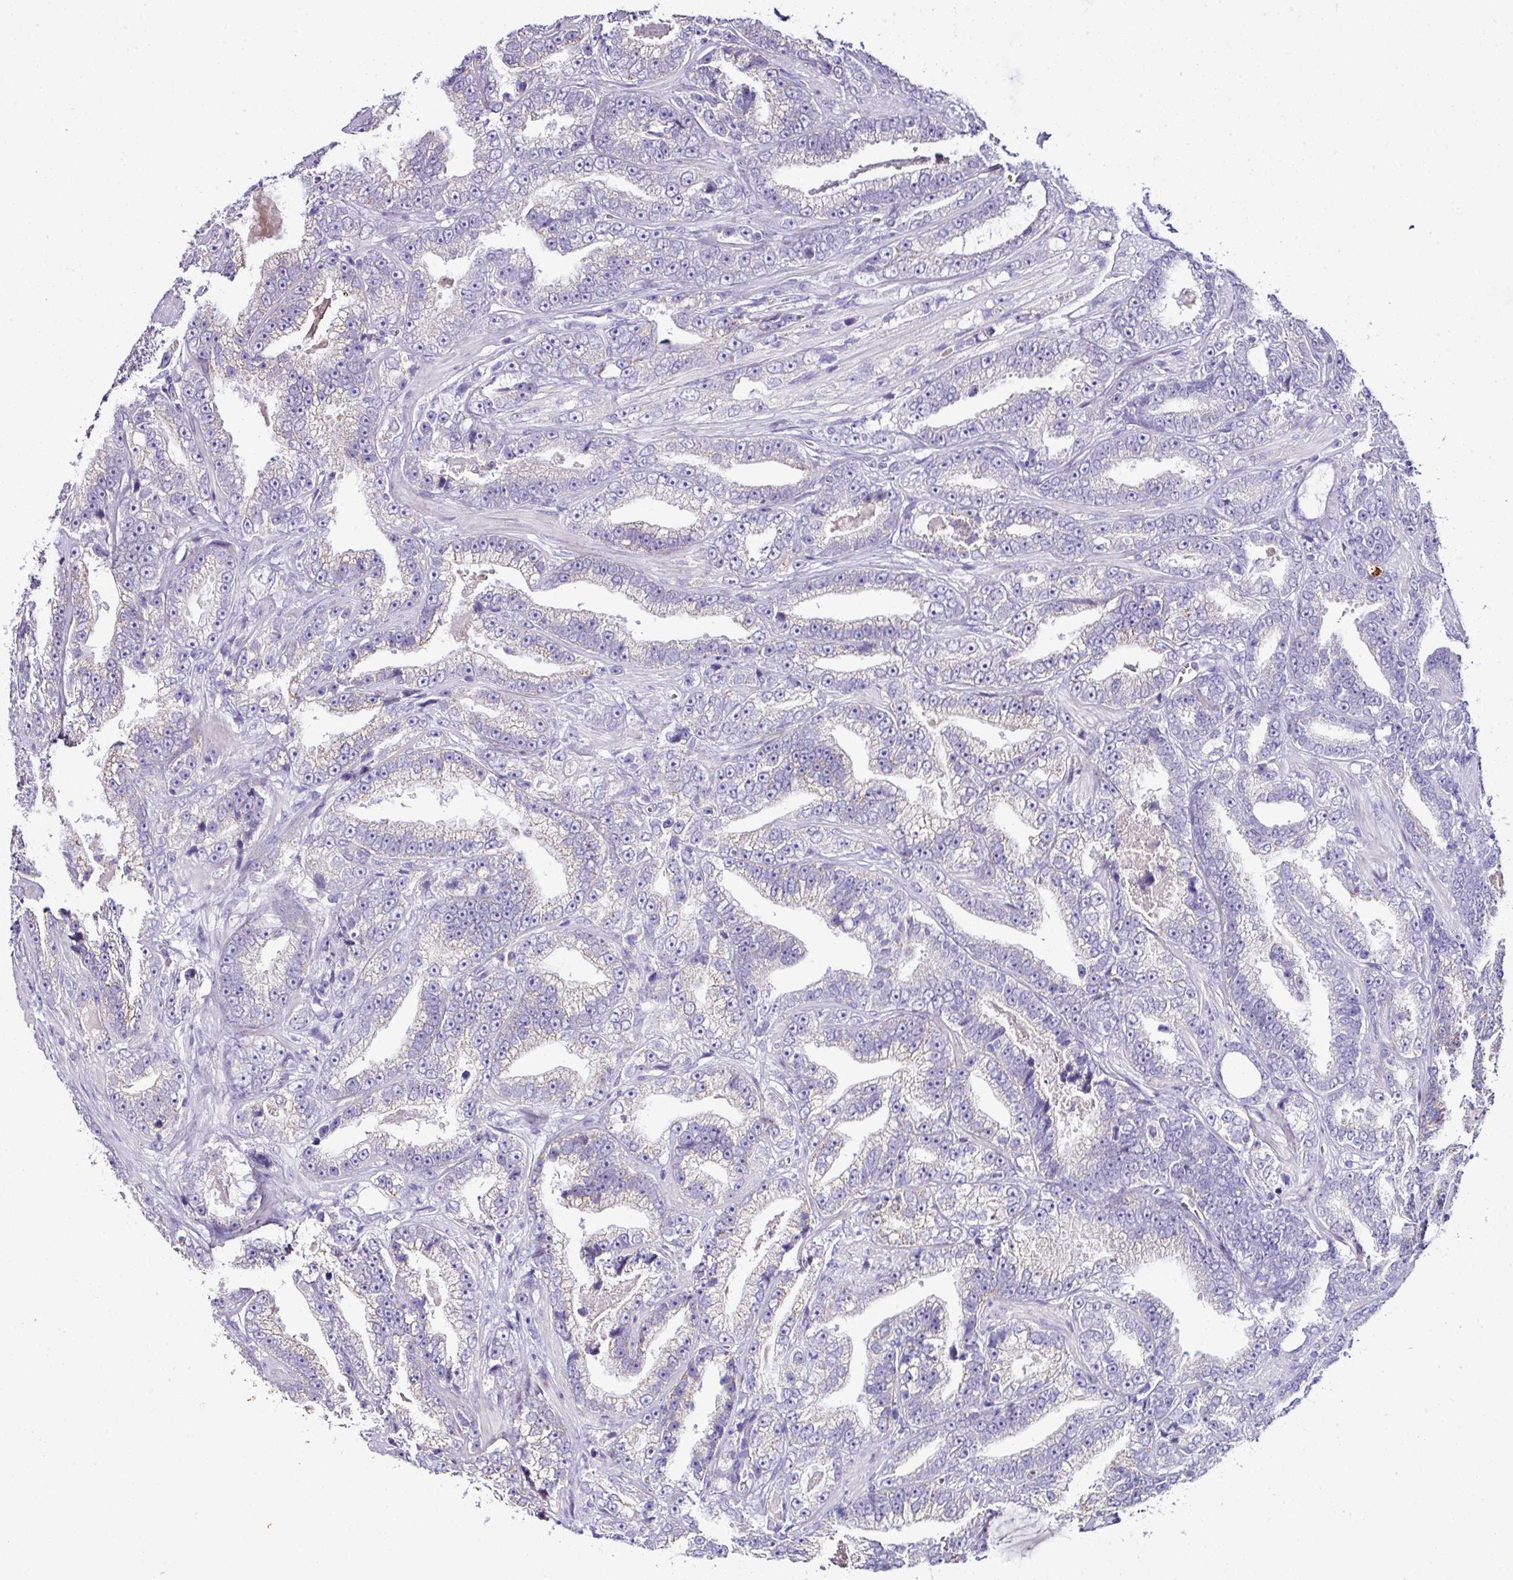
{"staining": {"intensity": "negative", "quantity": "none", "location": "none"}, "tissue": "prostate cancer", "cell_type": "Tumor cells", "image_type": "cancer", "snomed": [{"axis": "morphology", "description": "Adenocarcinoma, High grade"}, {"axis": "topography", "description": "Prostate and seminal vesicle, NOS"}], "caption": "DAB (3,3'-diaminobenzidine) immunohistochemical staining of prostate cancer displays no significant positivity in tumor cells.", "gene": "NAPSA", "patient": {"sex": "male", "age": 67}}